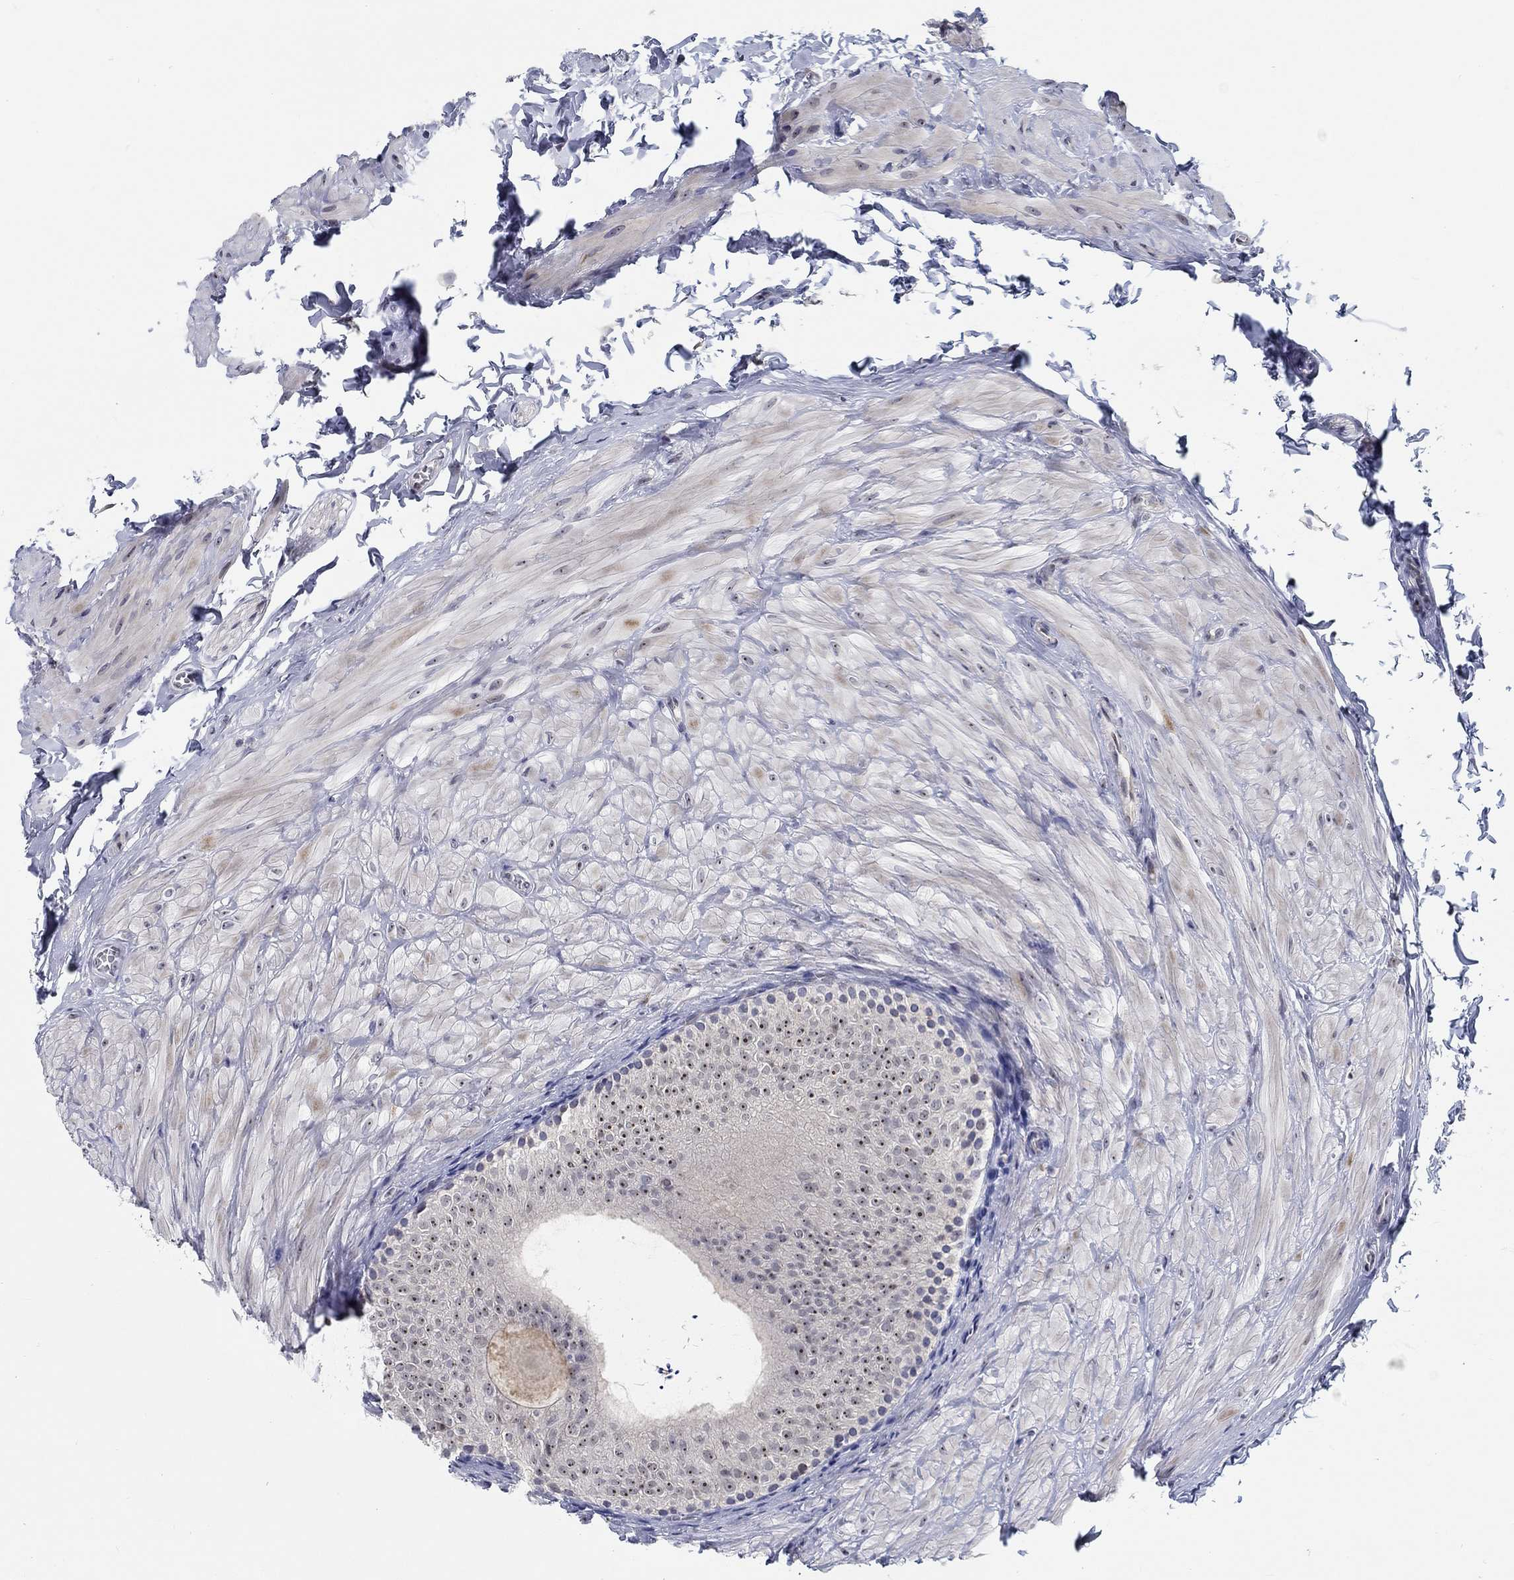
{"staining": {"intensity": "negative", "quantity": "none", "location": "none"}, "tissue": "epididymis", "cell_type": "Glandular cells", "image_type": "normal", "snomed": [{"axis": "morphology", "description": "Normal tissue, NOS"}, {"axis": "topography", "description": "Epididymis"}], "caption": "Immunohistochemistry (IHC) of unremarkable human epididymis shows no positivity in glandular cells.", "gene": "SMIM18", "patient": {"sex": "male", "age": 32}}